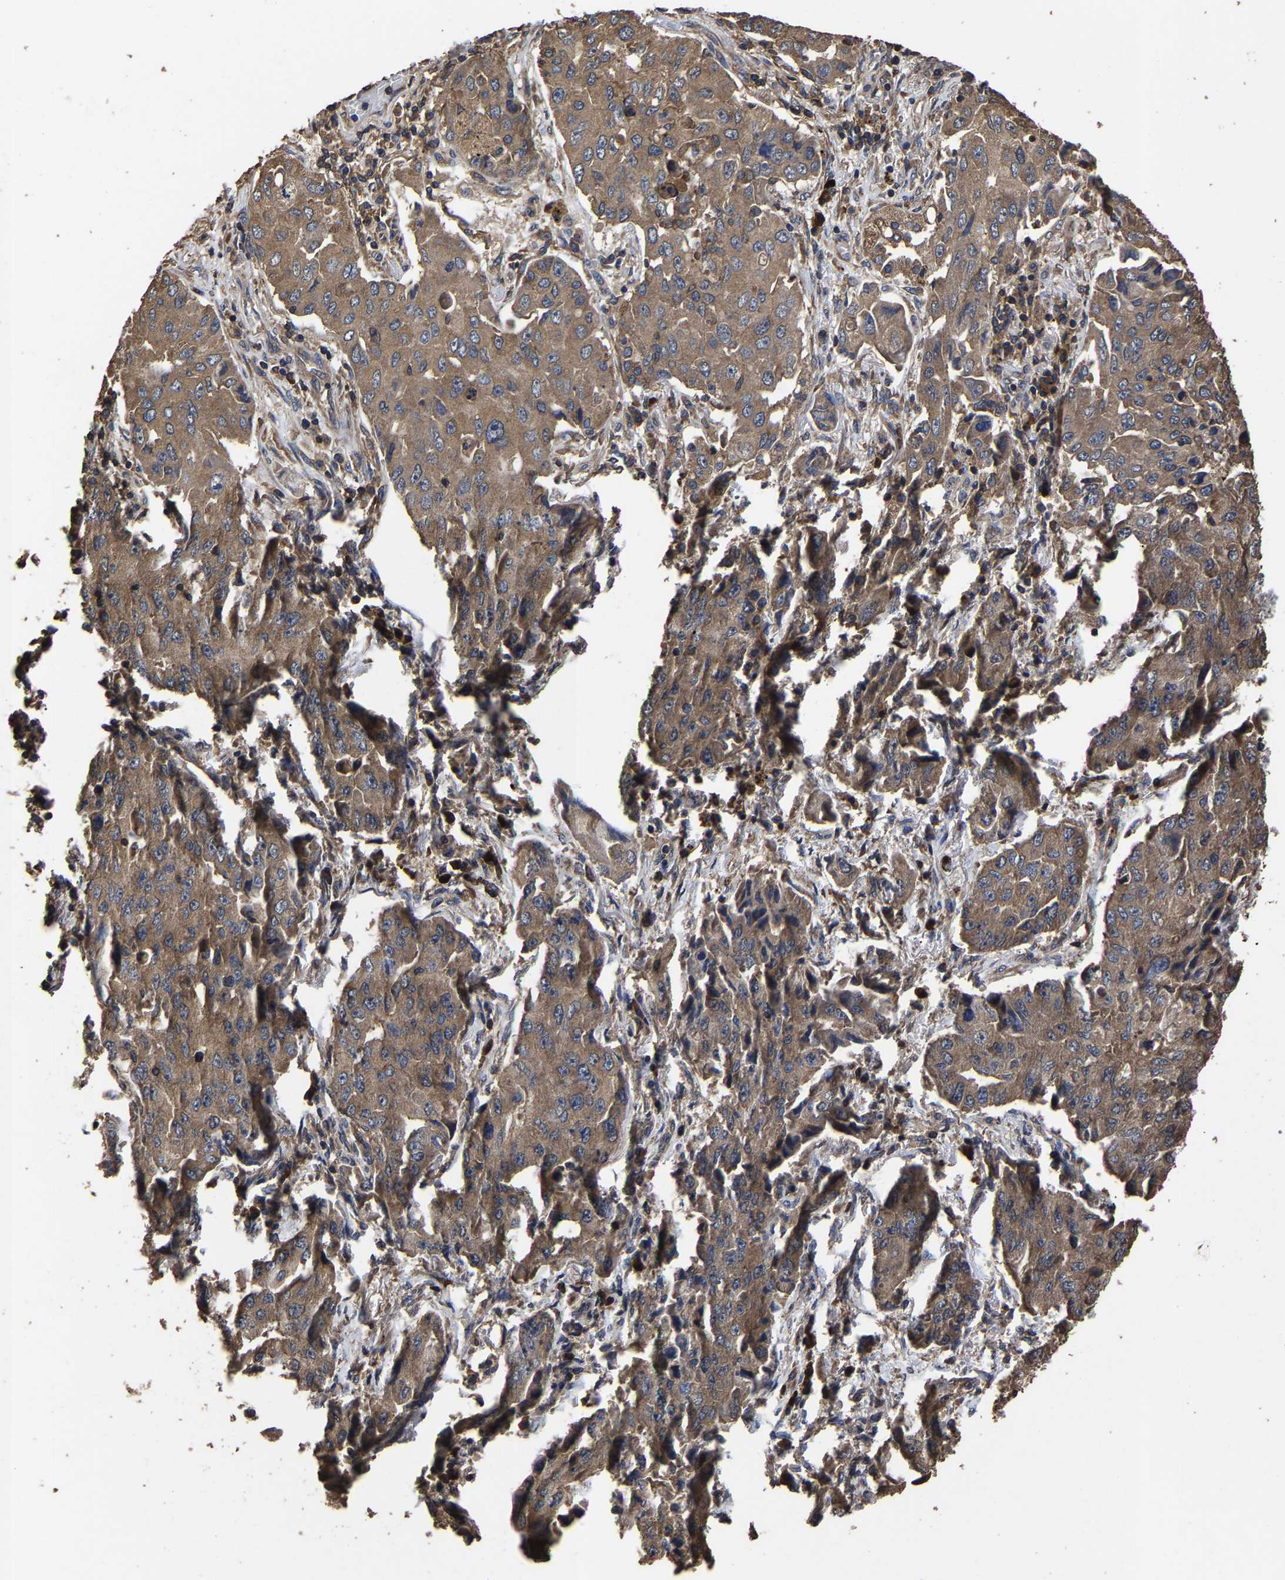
{"staining": {"intensity": "moderate", "quantity": ">75%", "location": "cytoplasmic/membranous"}, "tissue": "lung cancer", "cell_type": "Tumor cells", "image_type": "cancer", "snomed": [{"axis": "morphology", "description": "Adenocarcinoma, NOS"}, {"axis": "topography", "description": "Lung"}], "caption": "Immunohistochemistry (IHC) (DAB (3,3'-diaminobenzidine)) staining of human lung cancer (adenocarcinoma) demonstrates moderate cytoplasmic/membranous protein staining in about >75% of tumor cells.", "gene": "ITCH", "patient": {"sex": "female", "age": 65}}